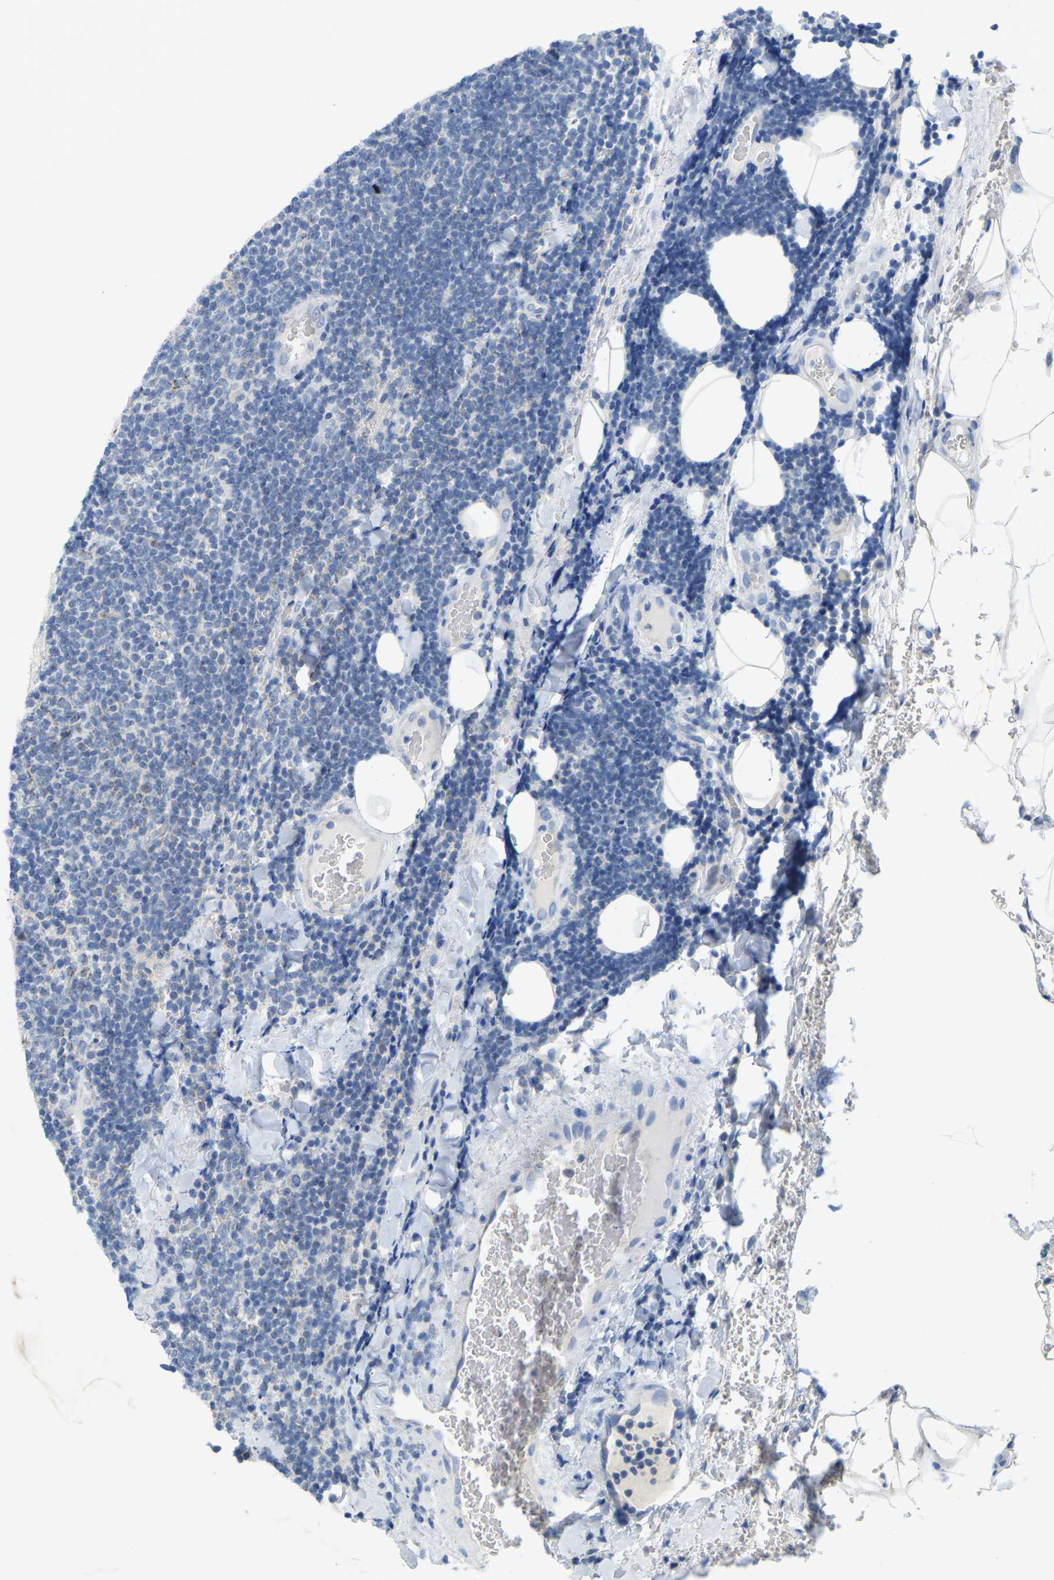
{"staining": {"intensity": "negative", "quantity": "none", "location": "none"}, "tissue": "lymphoma", "cell_type": "Tumor cells", "image_type": "cancer", "snomed": [{"axis": "morphology", "description": "Malignant lymphoma, non-Hodgkin's type, Low grade"}, {"axis": "topography", "description": "Lymph node"}], "caption": "The photomicrograph displays no significant expression in tumor cells of lymphoma.", "gene": "SERPINB5", "patient": {"sex": "male", "age": 66}}